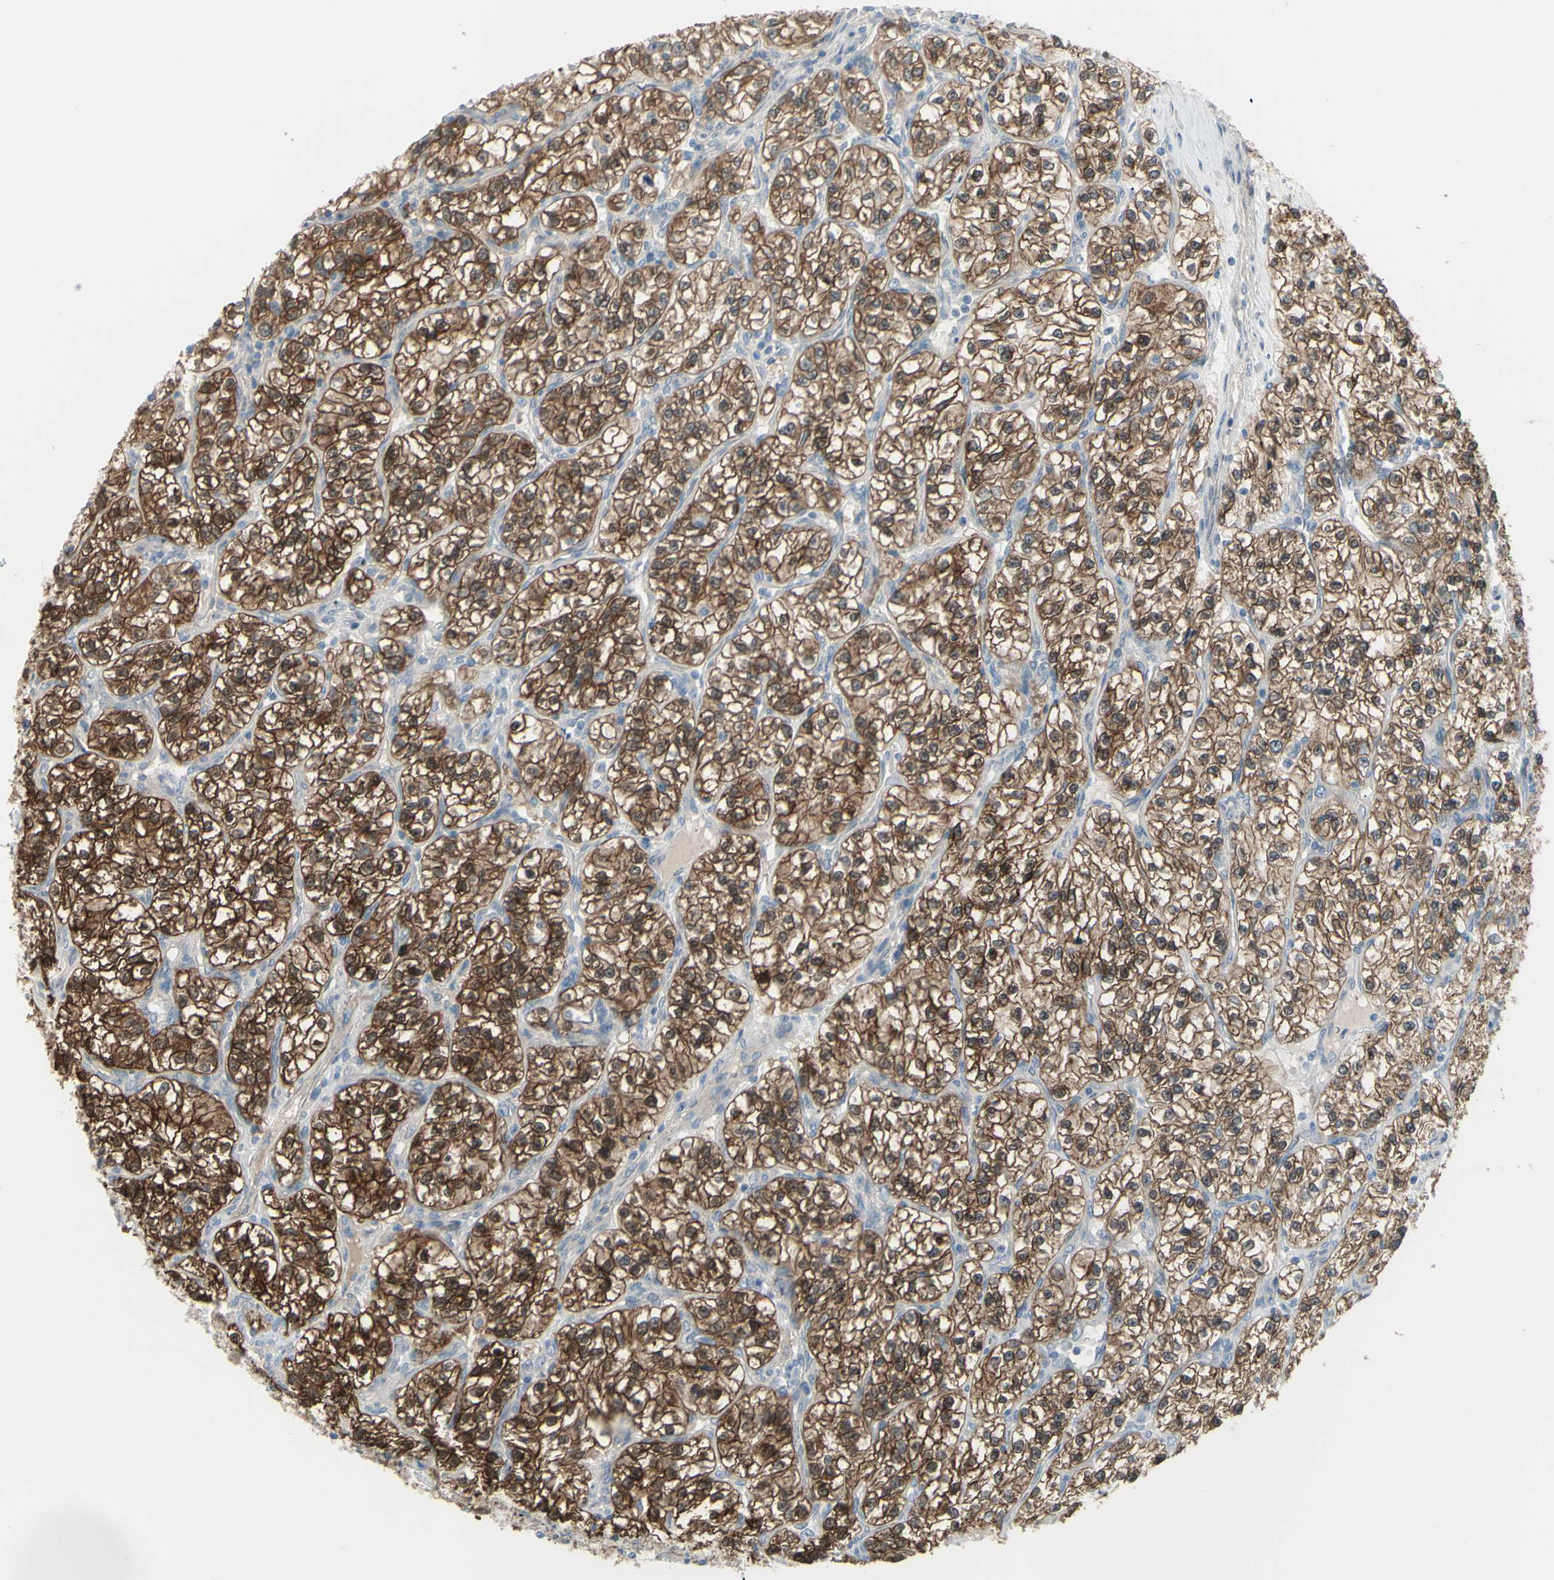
{"staining": {"intensity": "strong", "quantity": ">75%", "location": "cytoplasmic/membranous"}, "tissue": "renal cancer", "cell_type": "Tumor cells", "image_type": "cancer", "snomed": [{"axis": "morphology", "description": "Adenocarcinoma, NOS"}, {"axis": "topography", "description": "Kidney"}], "caption": "There is high levels of strong cytoplasmic/membranous expression in tumor cells of adenocarcinoma (renal), as demonstrated by immunohistochemical staining (brown color).", "gene": "LRRK1", "patient": {"sex": "female", "age": 57}}